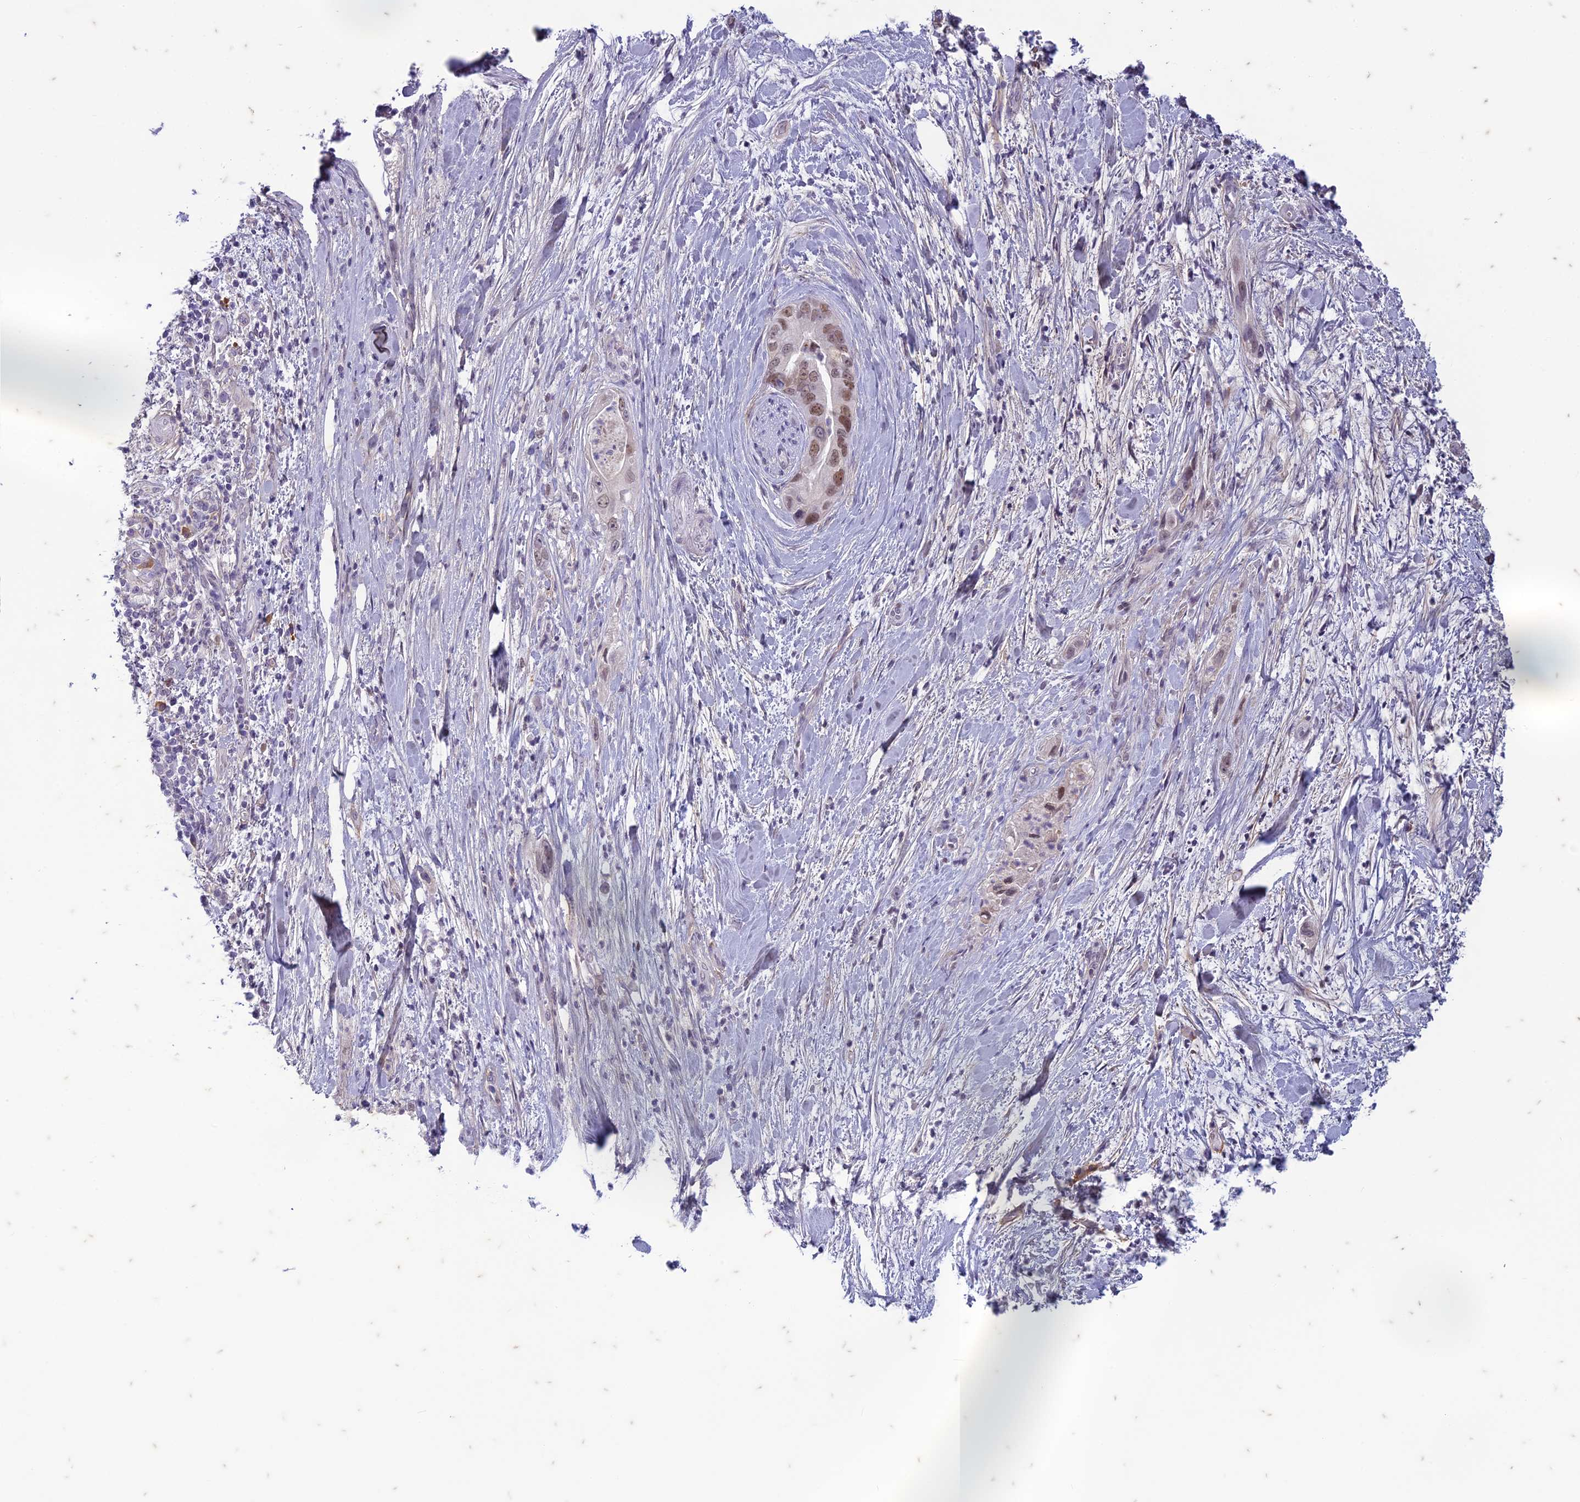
{"staining": {"intensity": "moderate", "quantity": "25%-75%", "location": "cytoplasmic/membranous,nuclear"}, "tissue": "pancreatic cancer", "cell_type": "Tumor cells", "image_type": "cancer", "snomed": [{"axis": "morphology", "description": "Adenocarcinoma, NOS"}, {"axis": "topography", "description": "Pancreas"}], "caption": "Protein expression analysis of human pancreatic adenocarcinoma reveals moderate cytoplasmic/membranous and nuclear staining in about 25%-75% of tumor cells. The protein of interest is stained brown, and the nuclei are stained in blue (DAB IHC with brightfield microscopy, high magnification).", "gene": "PABPN1L", "patient": {"sex": "female", "age": 78}}